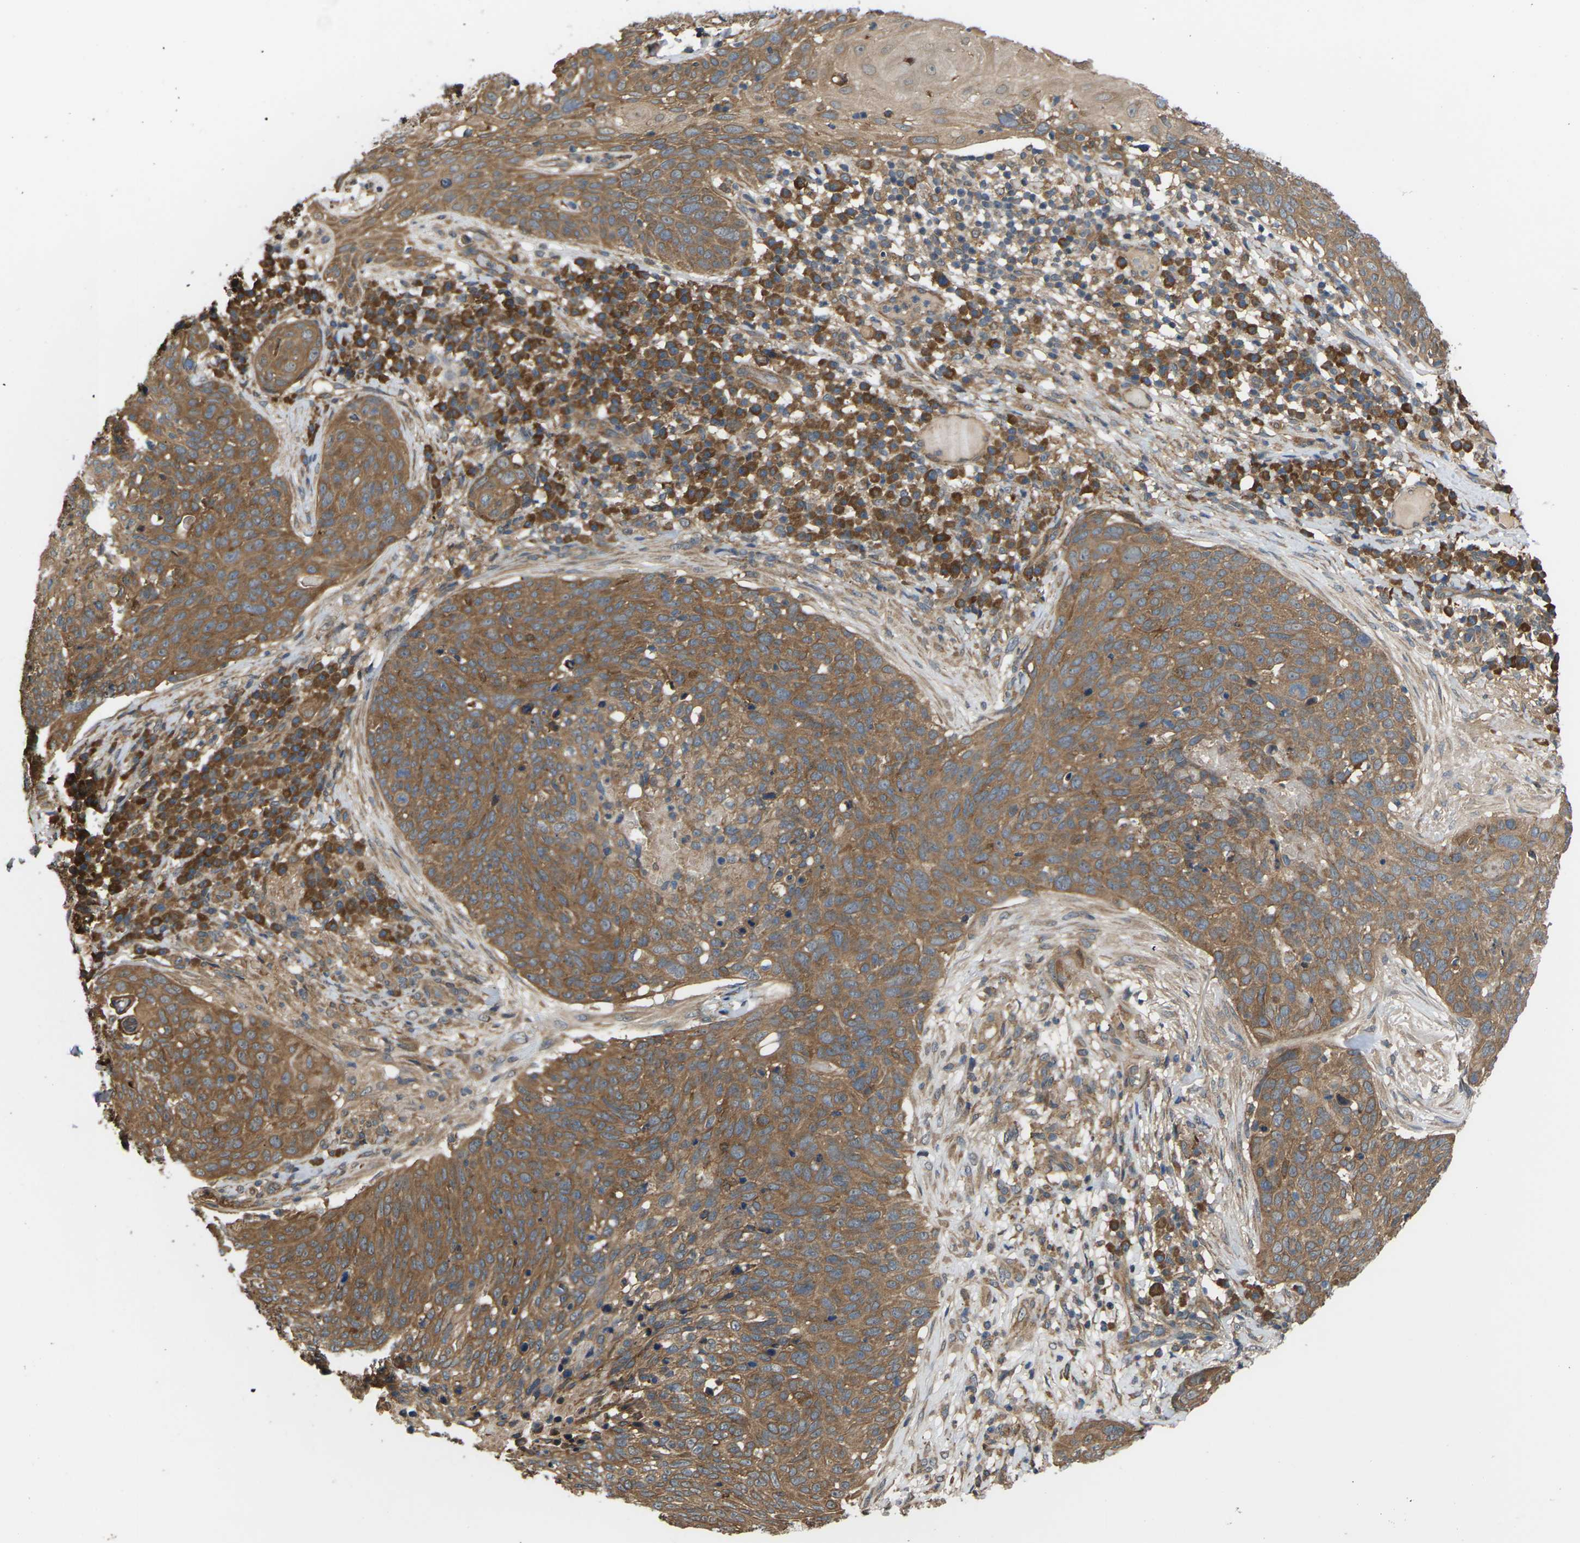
{"staining": {"intensity": "moderate", "quantity": ">75%", "location": "cytoplasmic/membranous"}, "tissue": "skin cancer", "cell_type": "Tumor cells", "image_type": "cancer", "snomed": [{"axis": "morphology", "description": "Squamous cell carcinoma in situ, NOS"}, {"axis": "morphology", "description": "Squamous cell carcinoma, NOS"}, {"axis": "topography", "description": "Skin"}], "caption": "Immunohistochemical staining of human squamous cell carcinoma (skin) demonstrates medium levels of moderate cytoplasmic/membranous expression in approximately >75% of tumor cells. Nuclei are stained in blue.", "gene": "NRAS", "patient": {"sex": "male", "age": 93}}